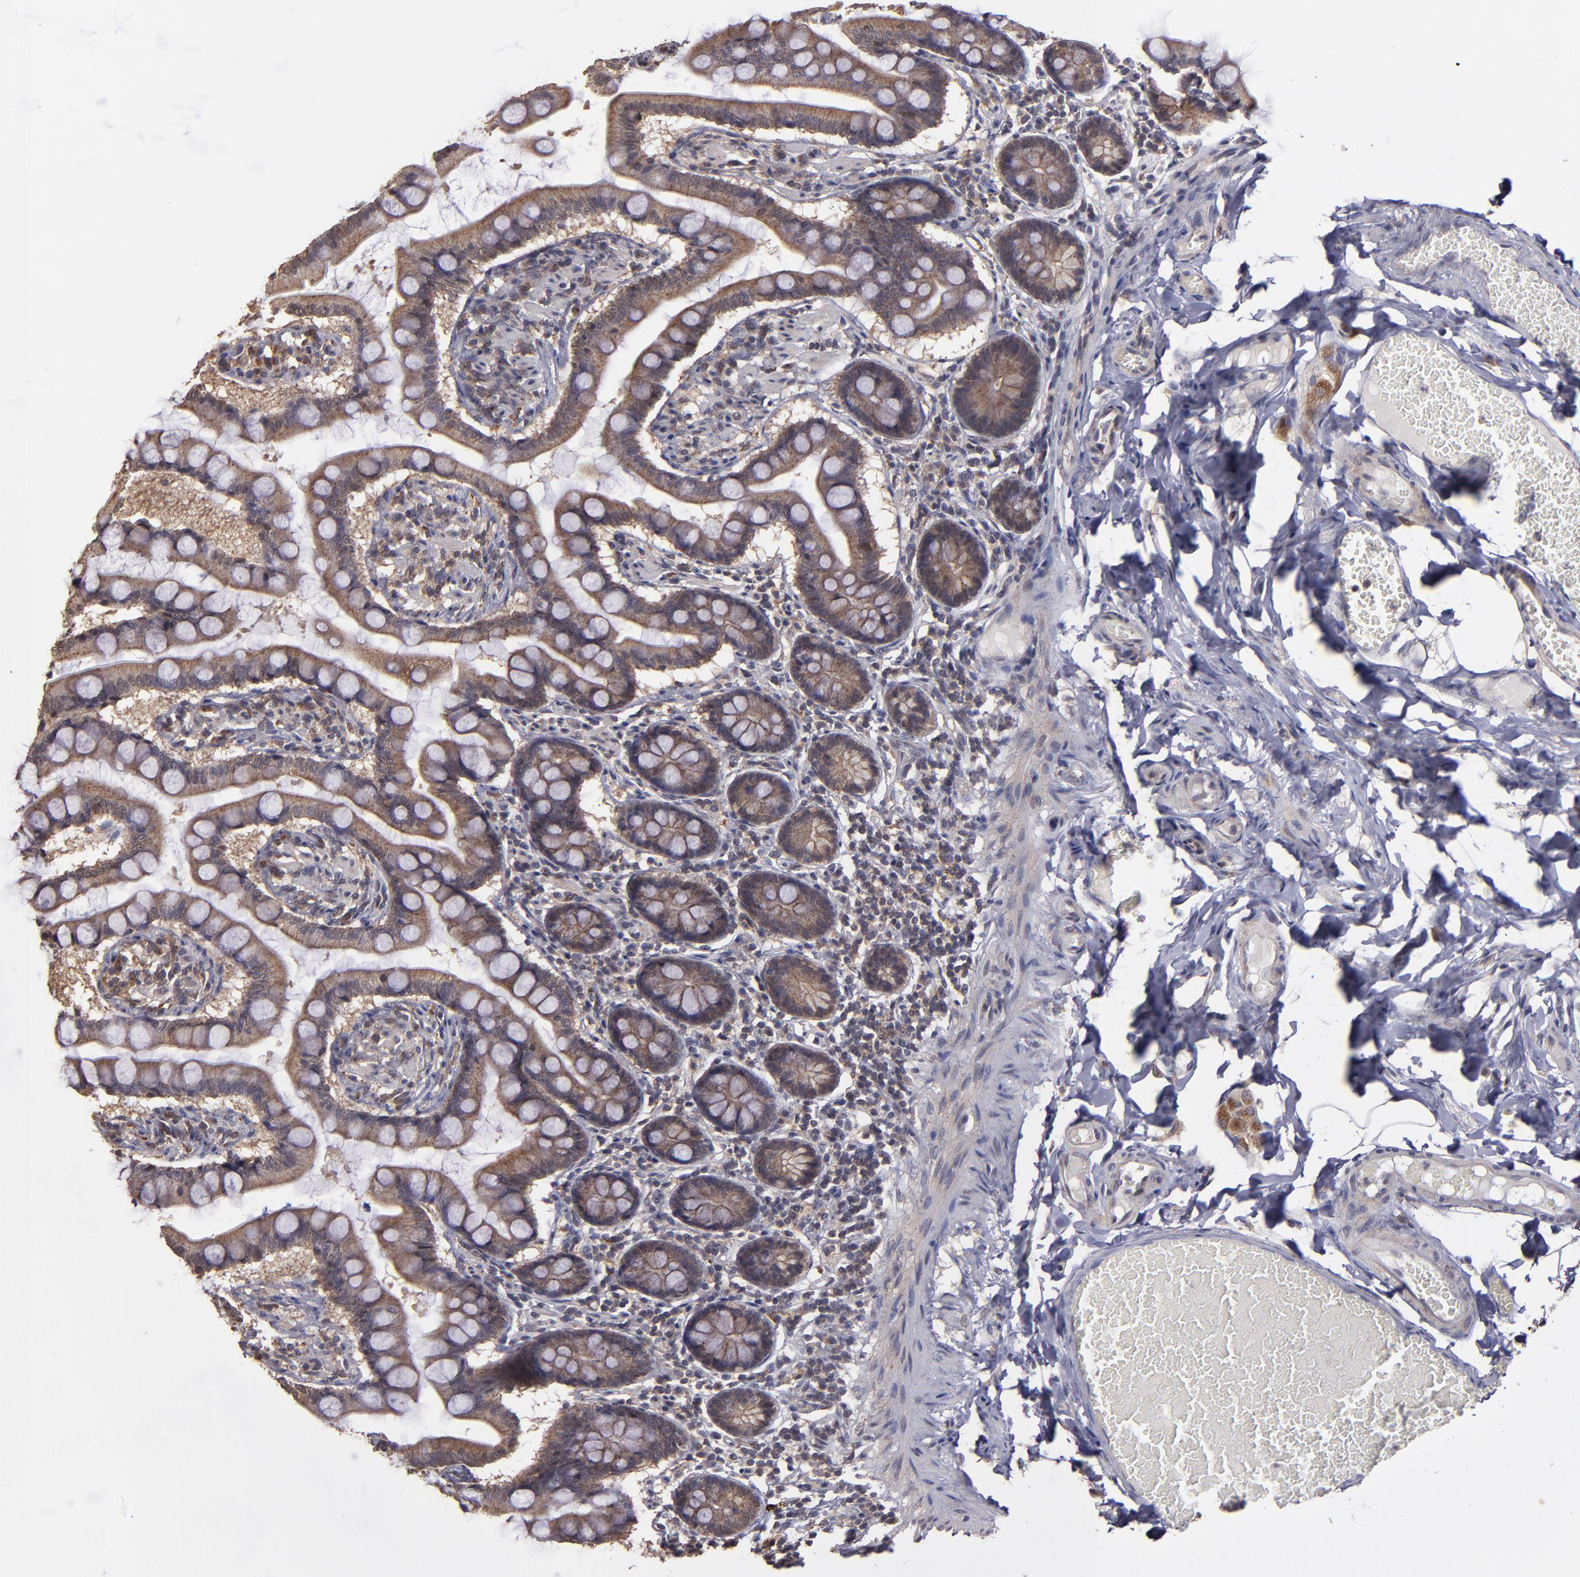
{"staining": {"intensity": "moderate", "quantity": ">75%", "location": "cytoplasmic/membranous"}, "tissue": "small intestine", "cell_type": "Glandular cells", "image_type": "normal", "snomed": [{"axis": "morphology", "description": "Normal tissue, NOS"}, {"axis": "topography", "description": "Small intestine"}], "caption": "Glandular cells demonstrate medium levels of moderate cytoplasmic/membranous expression in approximately >75% of cells in benign human small intestine. Nuclei are stained in blue.", "gene": "SIPA1L1", "patient": {"sex": "male", "age": 41}}